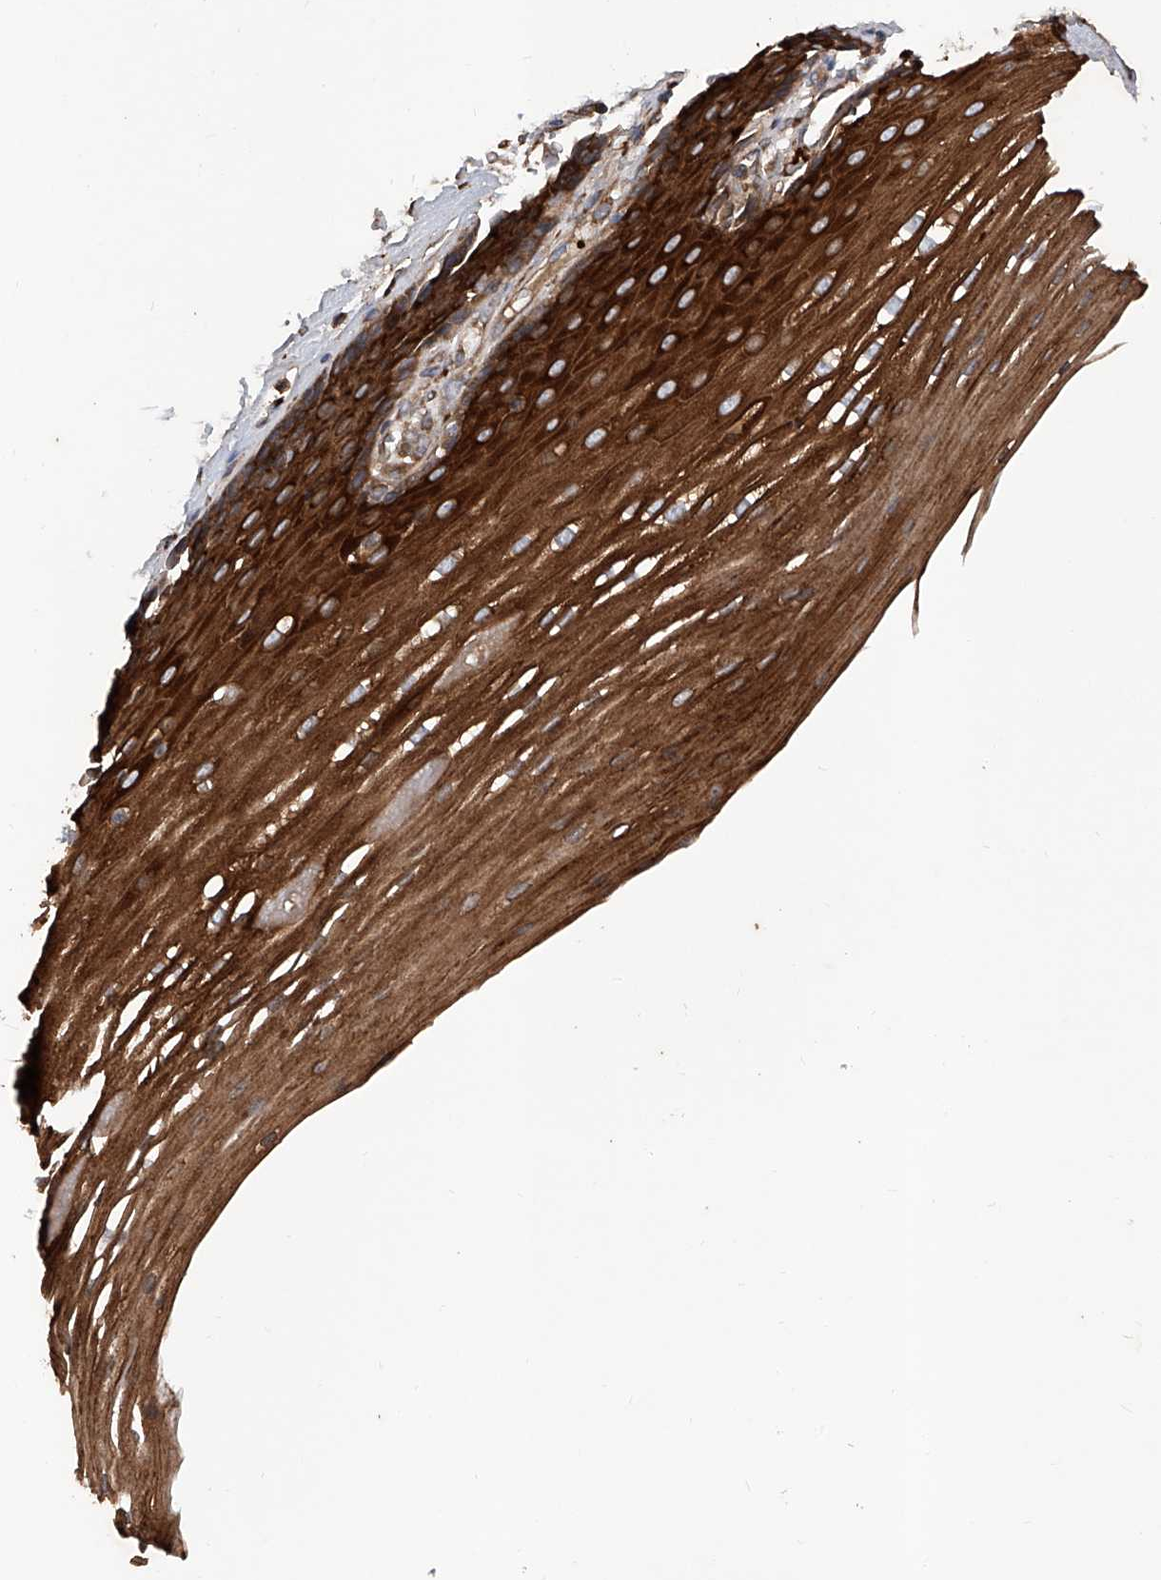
{"staining": {"intensity": "strong", "quantity": ">75%", "location": "cytoplasmic/membranous"}, "tissue": "esophagus", "cell_type": "Squamous epithelial cells", "image_type": "normal", "snomed": [{"axis": "morphology", "description": "Normal tissue, NOS"}, {"axis": "topography", "description": "Esophagus"}], "caption": "Strong cytoplasmic/membranous staining for a protein is identified in approximately >75% of squamous epithelial cells of benign esophagus using IHC.", "gene": "ASCC3", "patient": {"sex": "male", "age": 62}}